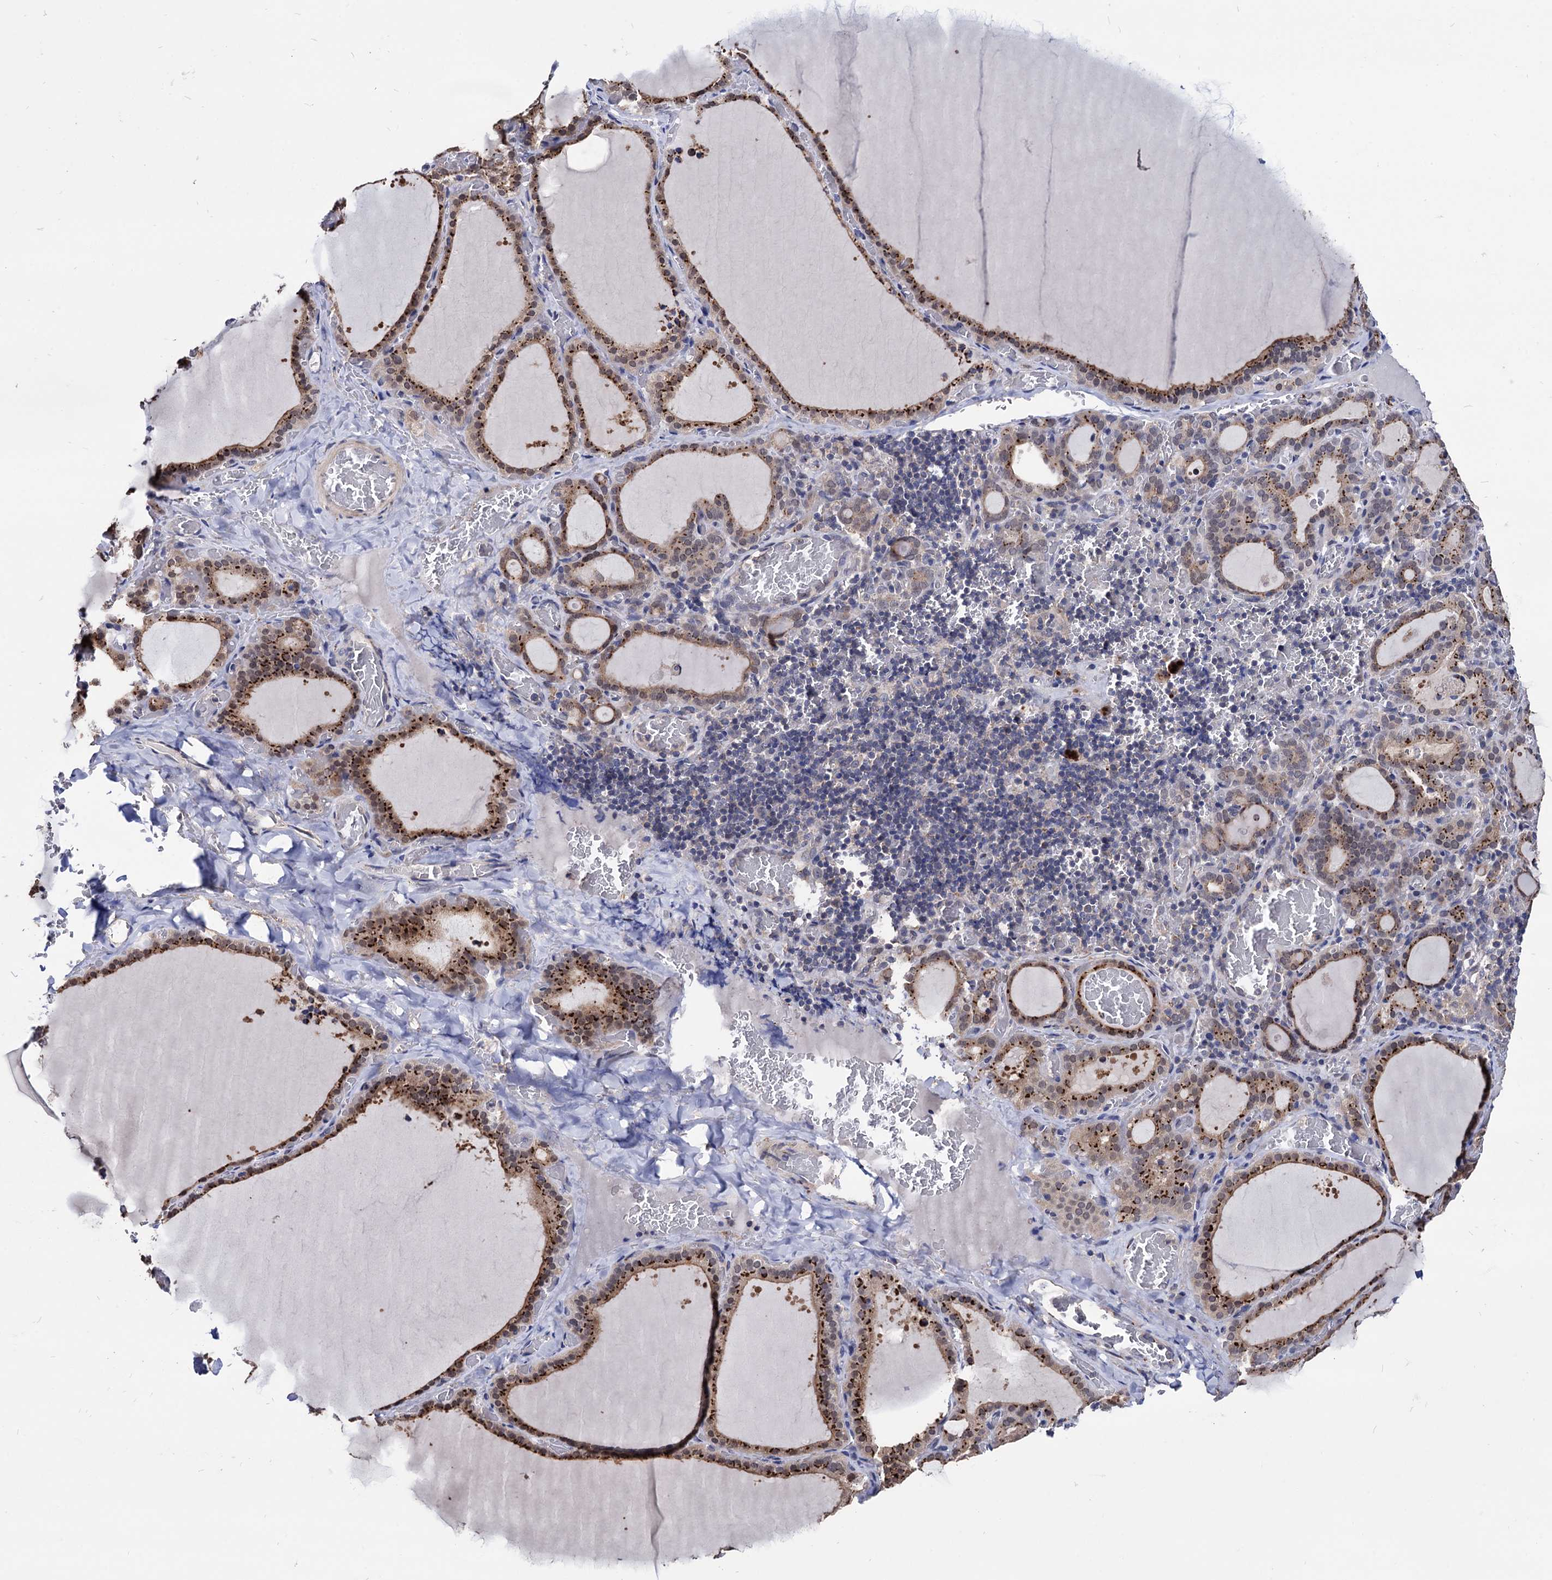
{"staining": {"intensity": "strong", "quantity": ">75%", "location": "cytoplasmic/membranous,nuclear"}, "tissue": "thyroid gland", "cell_type": "Glandular cells", "image_type": "normal", "snomed": [{"axis": "morphology", "description": "Normal tissue, NOS"}, {"axis": "topography", "description": "Thyroid gland"}], "caption": "A brown stain highlights strong cytoplasmic/membranous,nuclear staining of a protein in glandular cells of unremarkable thyroid gland. (DAB IHC, brown staining for protein, blue staining for nuclei).", "gene": "ESD", "patient": {"sex": "female", "age": 39}}